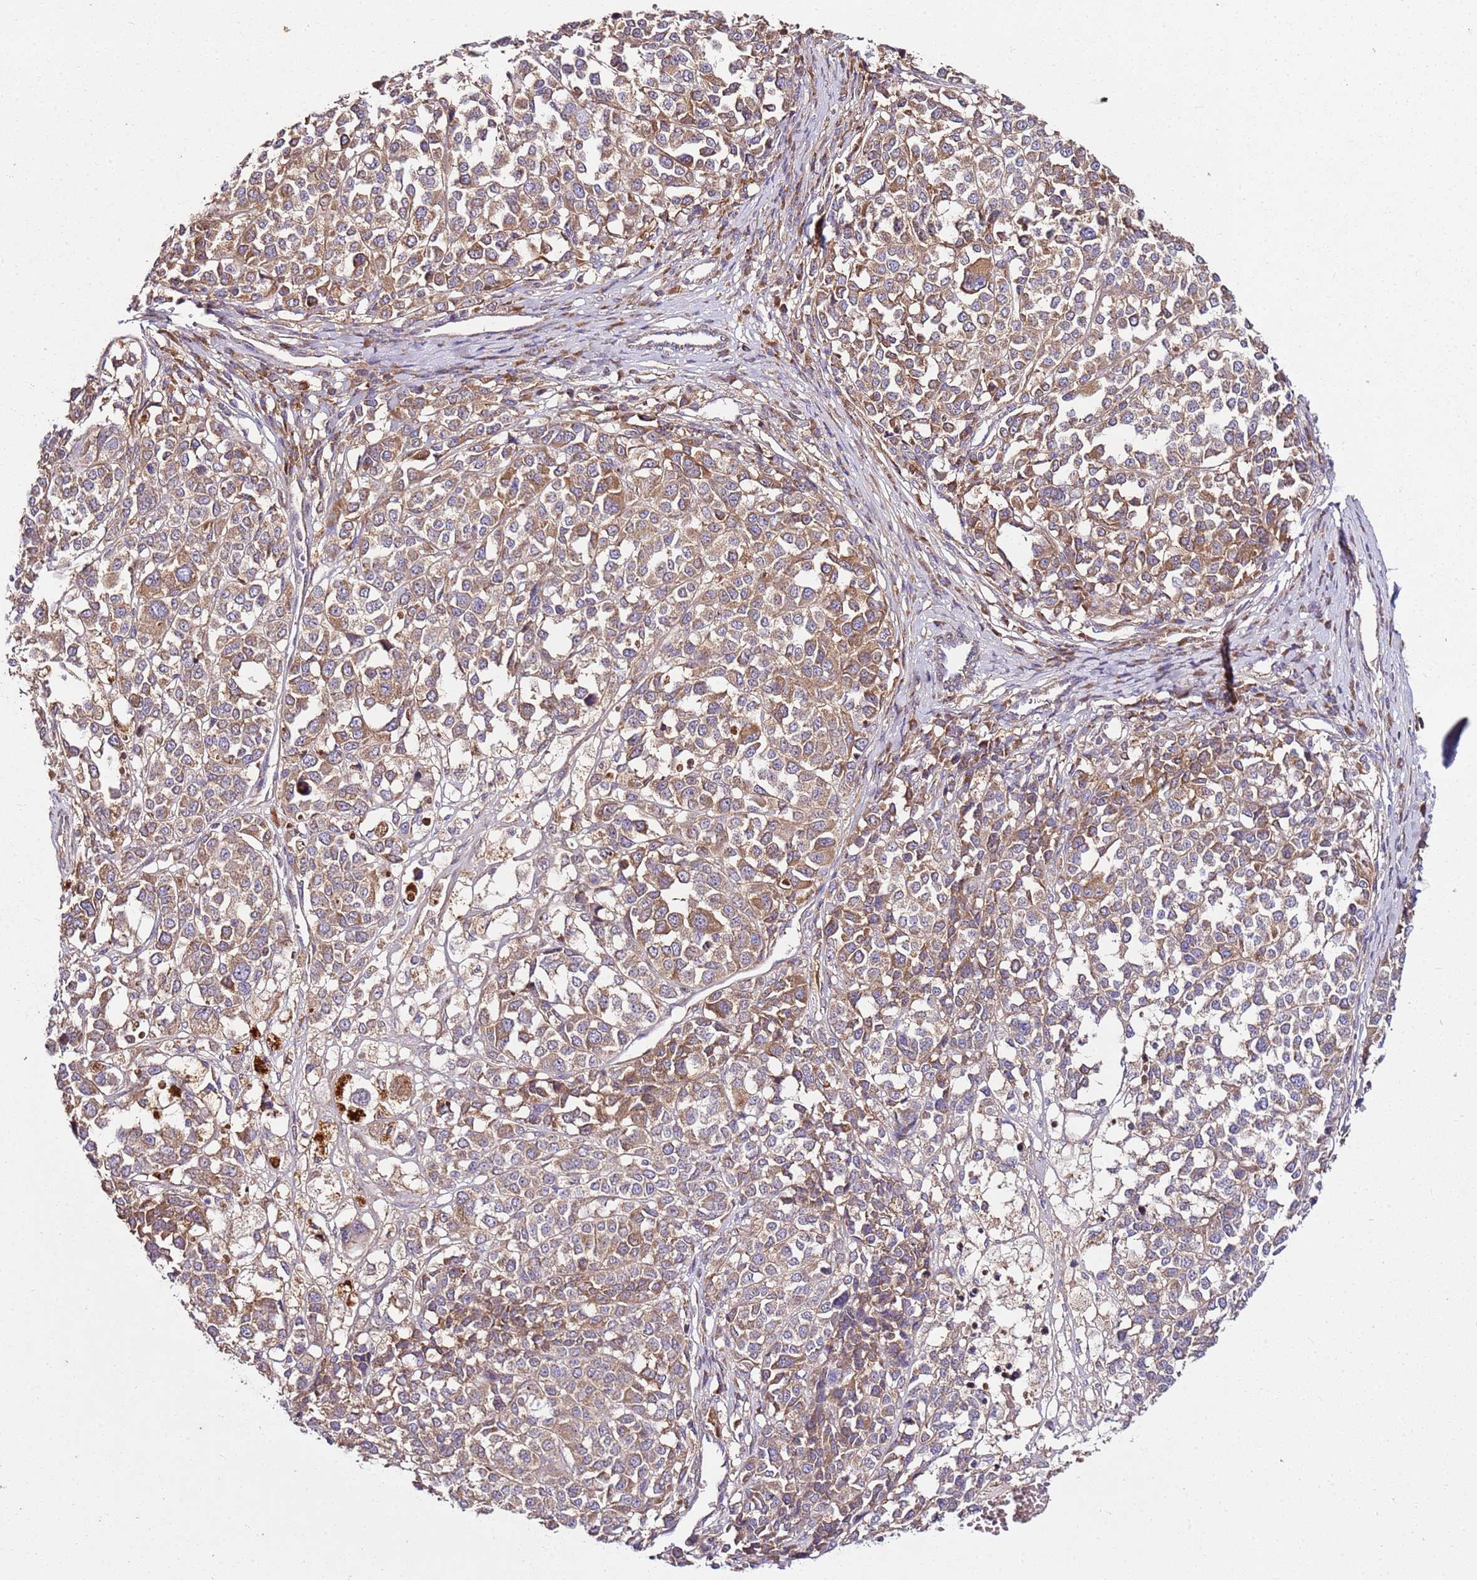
{"staining": {"intensity": "moderate", "quantity": ">75%", "location": "cytoplasmic/membranous"}, "tissue": "melanoma", "cell_type": "Tumor cells", "image_type": "cancer", "snomed": [{"axis": "morphology", "description": "Malignant melanoma, Metastatic site"}, {"axis": "topography", "description": "Lymph node"}], "caption": "The micrograph demonstrates immunohistochemical staining of malignant melanoma (metastatic site). There is moderate cytoplasmic/membranous positivity is appreciated in about >75% of tumor cells. The staining was performed using DAB (3,3'-diaminobenzidine) to visualize the protein expression in brown, while the nuclei were stained in blue with hematoxylin (Magnification: 20x).", "gene": "KRTAP21-3", "patient": {"sex": "male", "age": 44}}